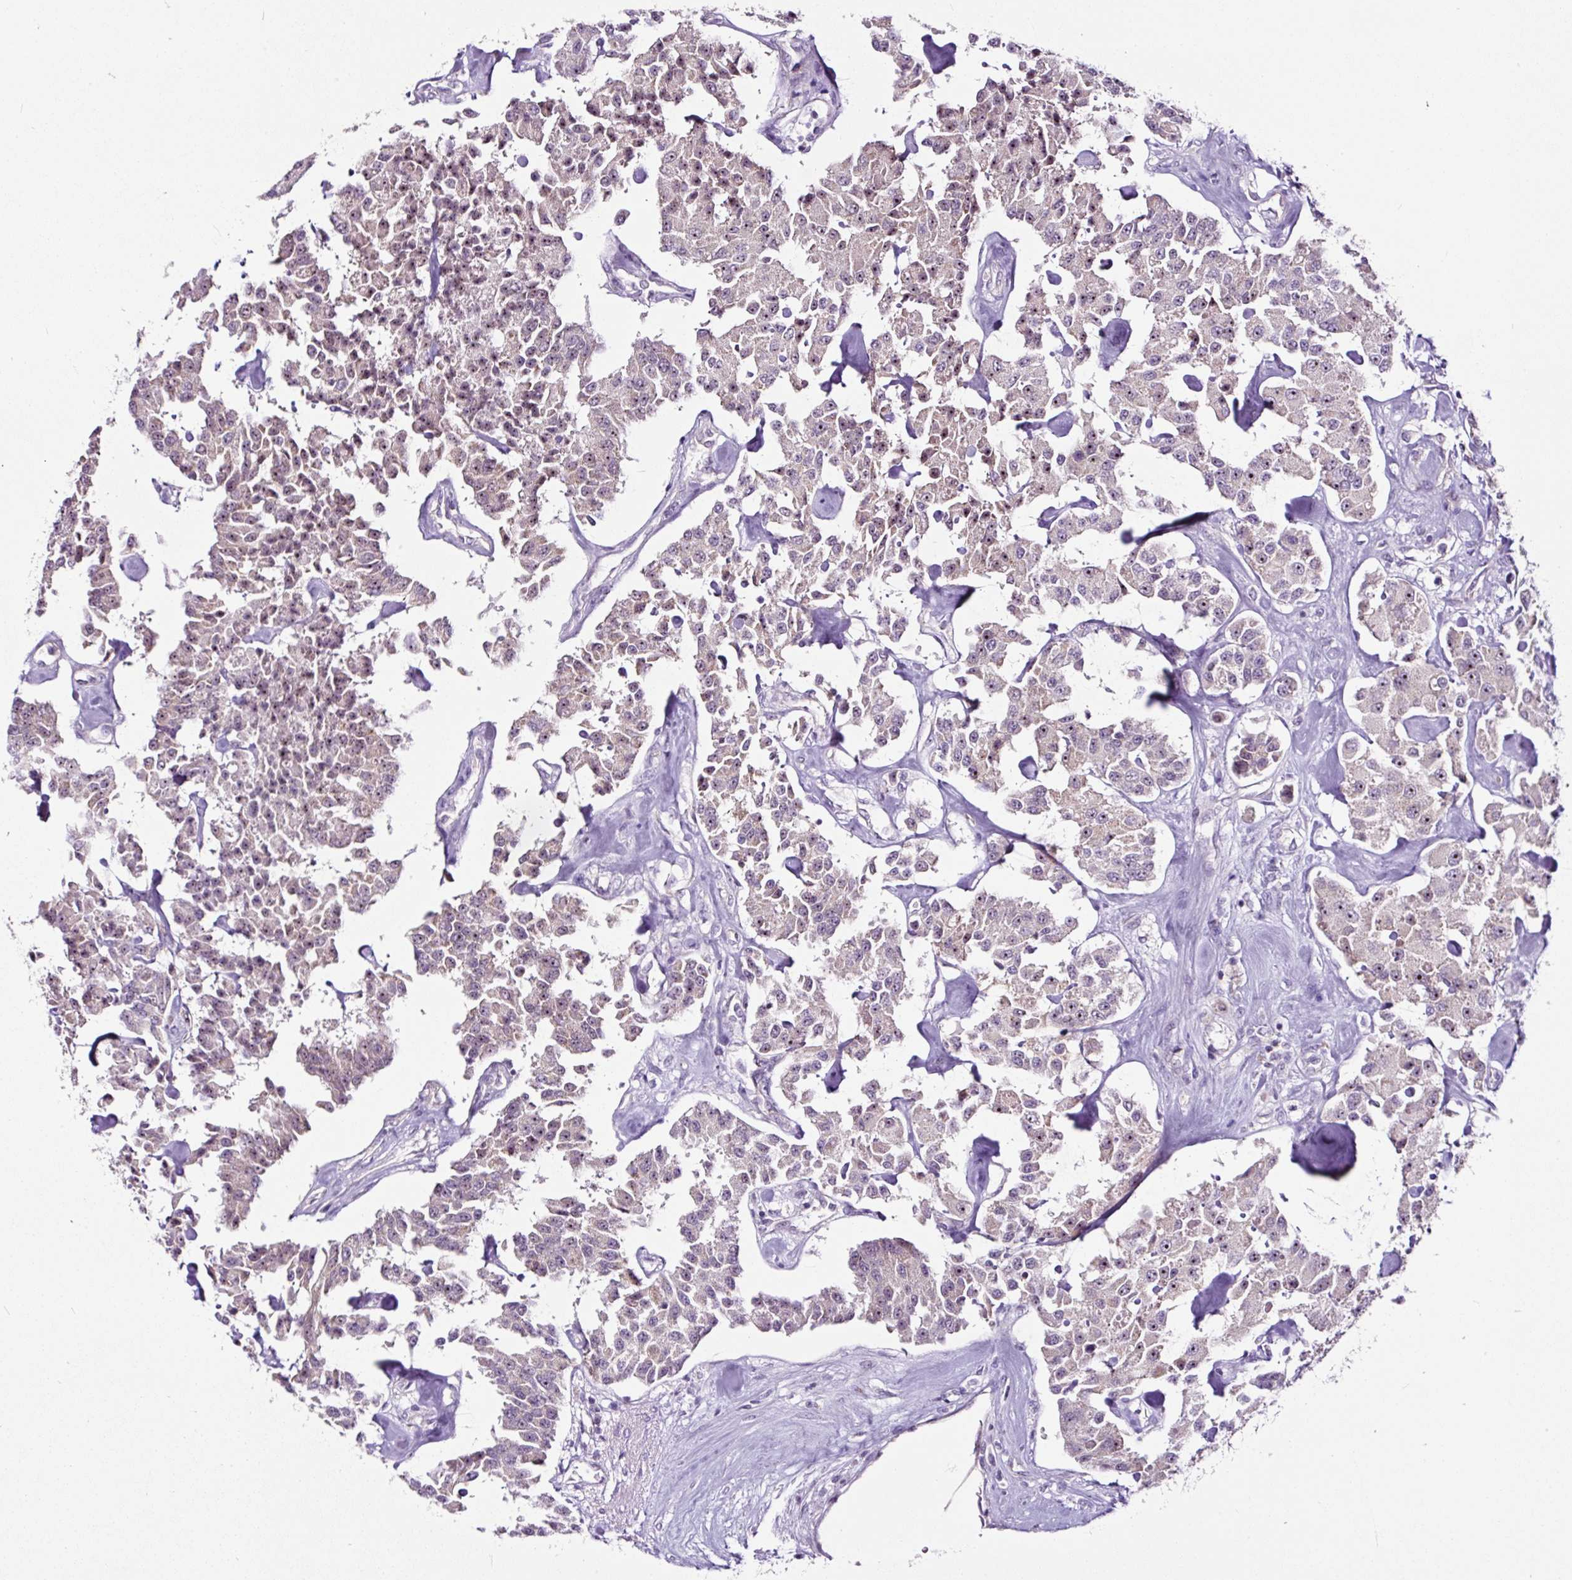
{"staining": {"intensity": "weak", "quantity": "<25%", "location": "cytoplasmic/membranous,nuclear"}, "tissue": "carcinoid", "cell_type": "Tumor cells", "image_type": "cancer", "snomed": [{"axis": "morphology", "description": "Carcinoid, malignant, NOS"}, {"axis": "topography", "description": "Pancreas"}], "caption": "This is an immunohistochemistry (IHC) photomicrograph of human carcinoid. There is no staining in tumor cells.", "gene": "NOM1", "patient": {"sex": "male", "age": 41}}